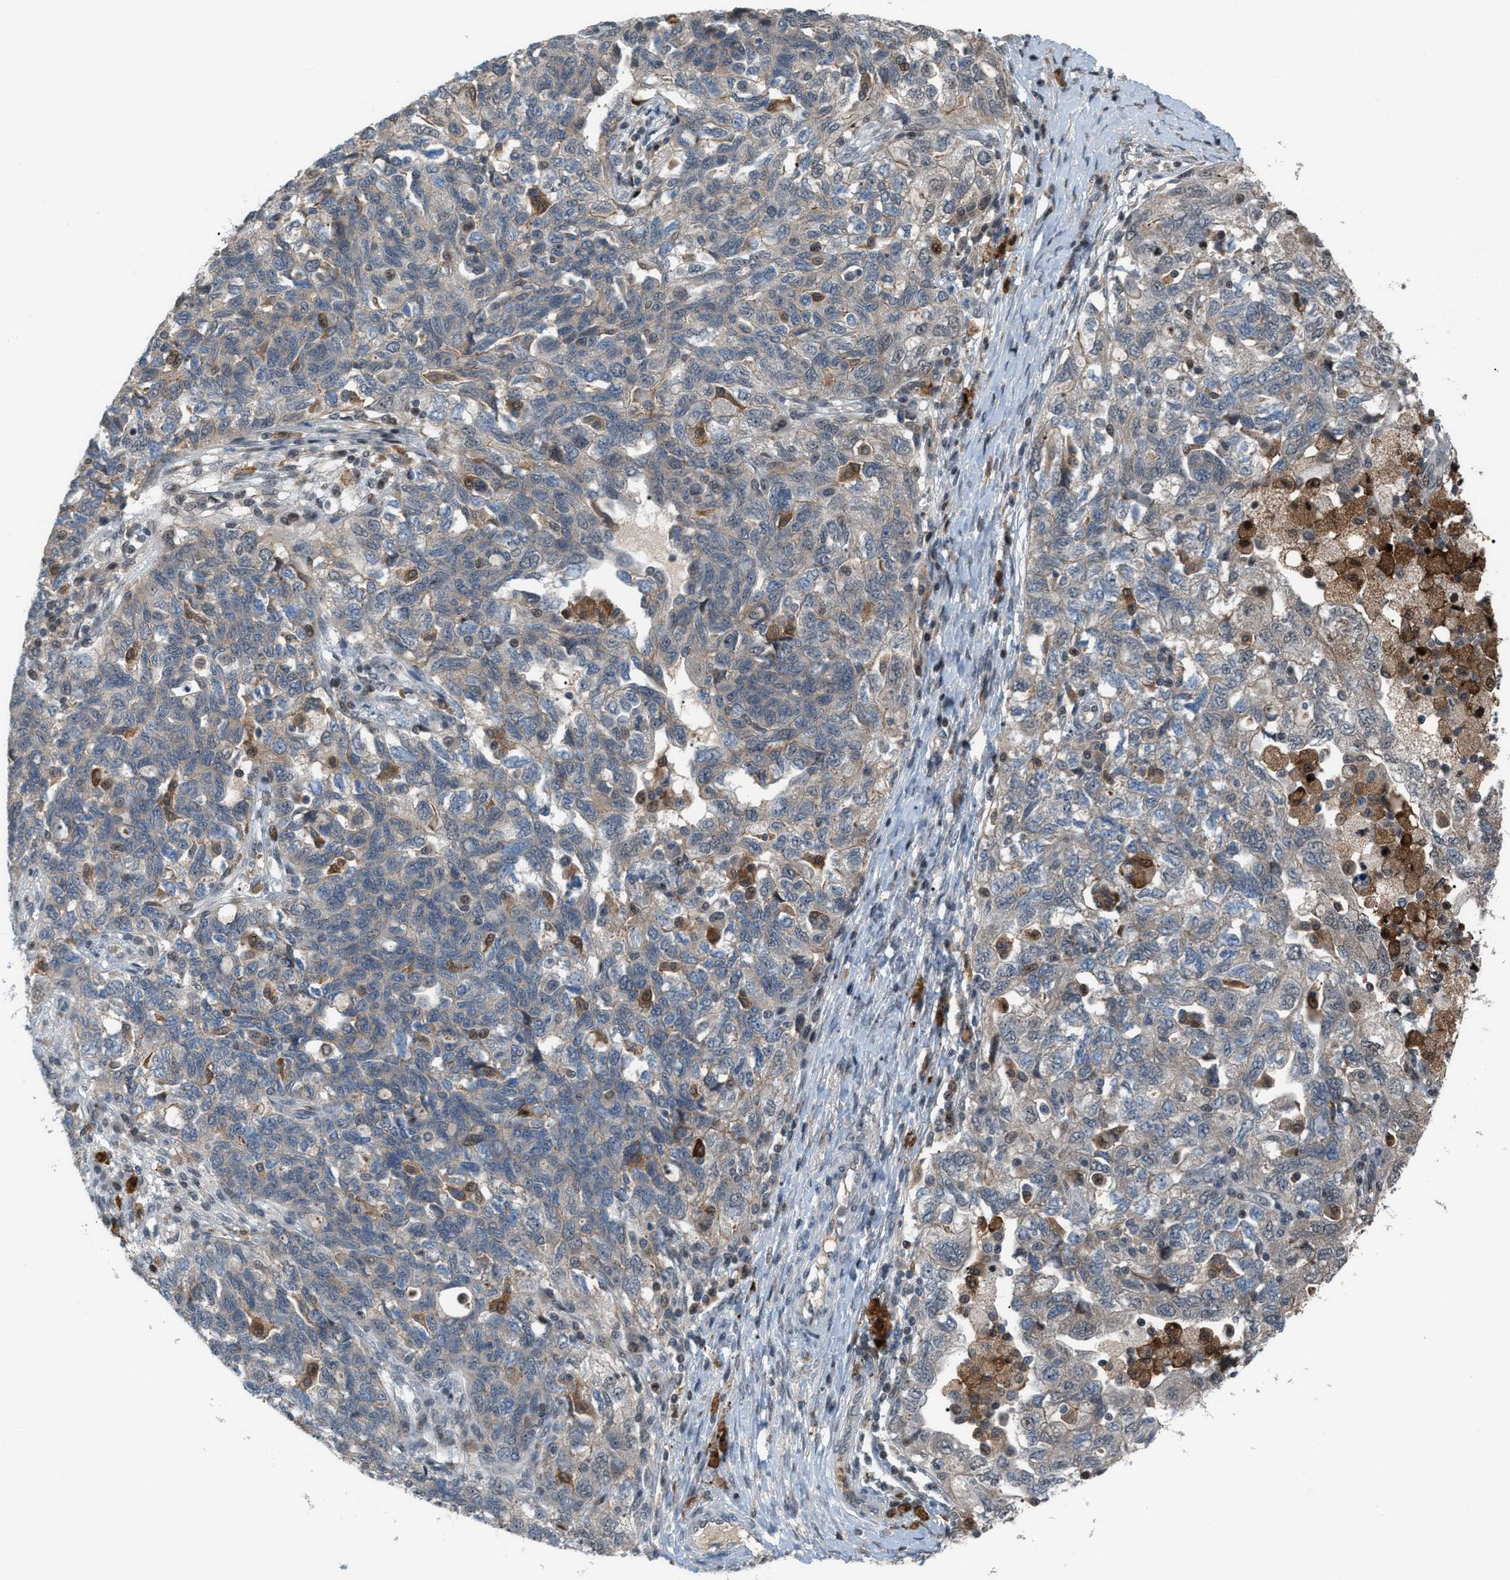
{"staining": {"intensity": "weak", "quantity": "<25%", "location": "cytoplasmic/membranous"}, "tissue": "ovarian cancer", "cell_type": "Tumor cells", "image_type": "cancer", "snomed": [{"axis": "morphology", "description": "Carcinoma, NOS"}, {"axis": "morphology", "description": "Cystadenocarcinoma, serous, NOS"}, {"axis": "topography", "description": "Ovary"}], "caption": "High magnification brightfield microscopy of ovarian cancer (serous cystadenocarcinoma) stained with DAB (3,3'-diaminobenzidine) (brown) and counterstained with hematoxylin (blue): tumor cells show no significant staining.", "gene": "RFFL", "patient": {"sex": "female", "age": 69}}